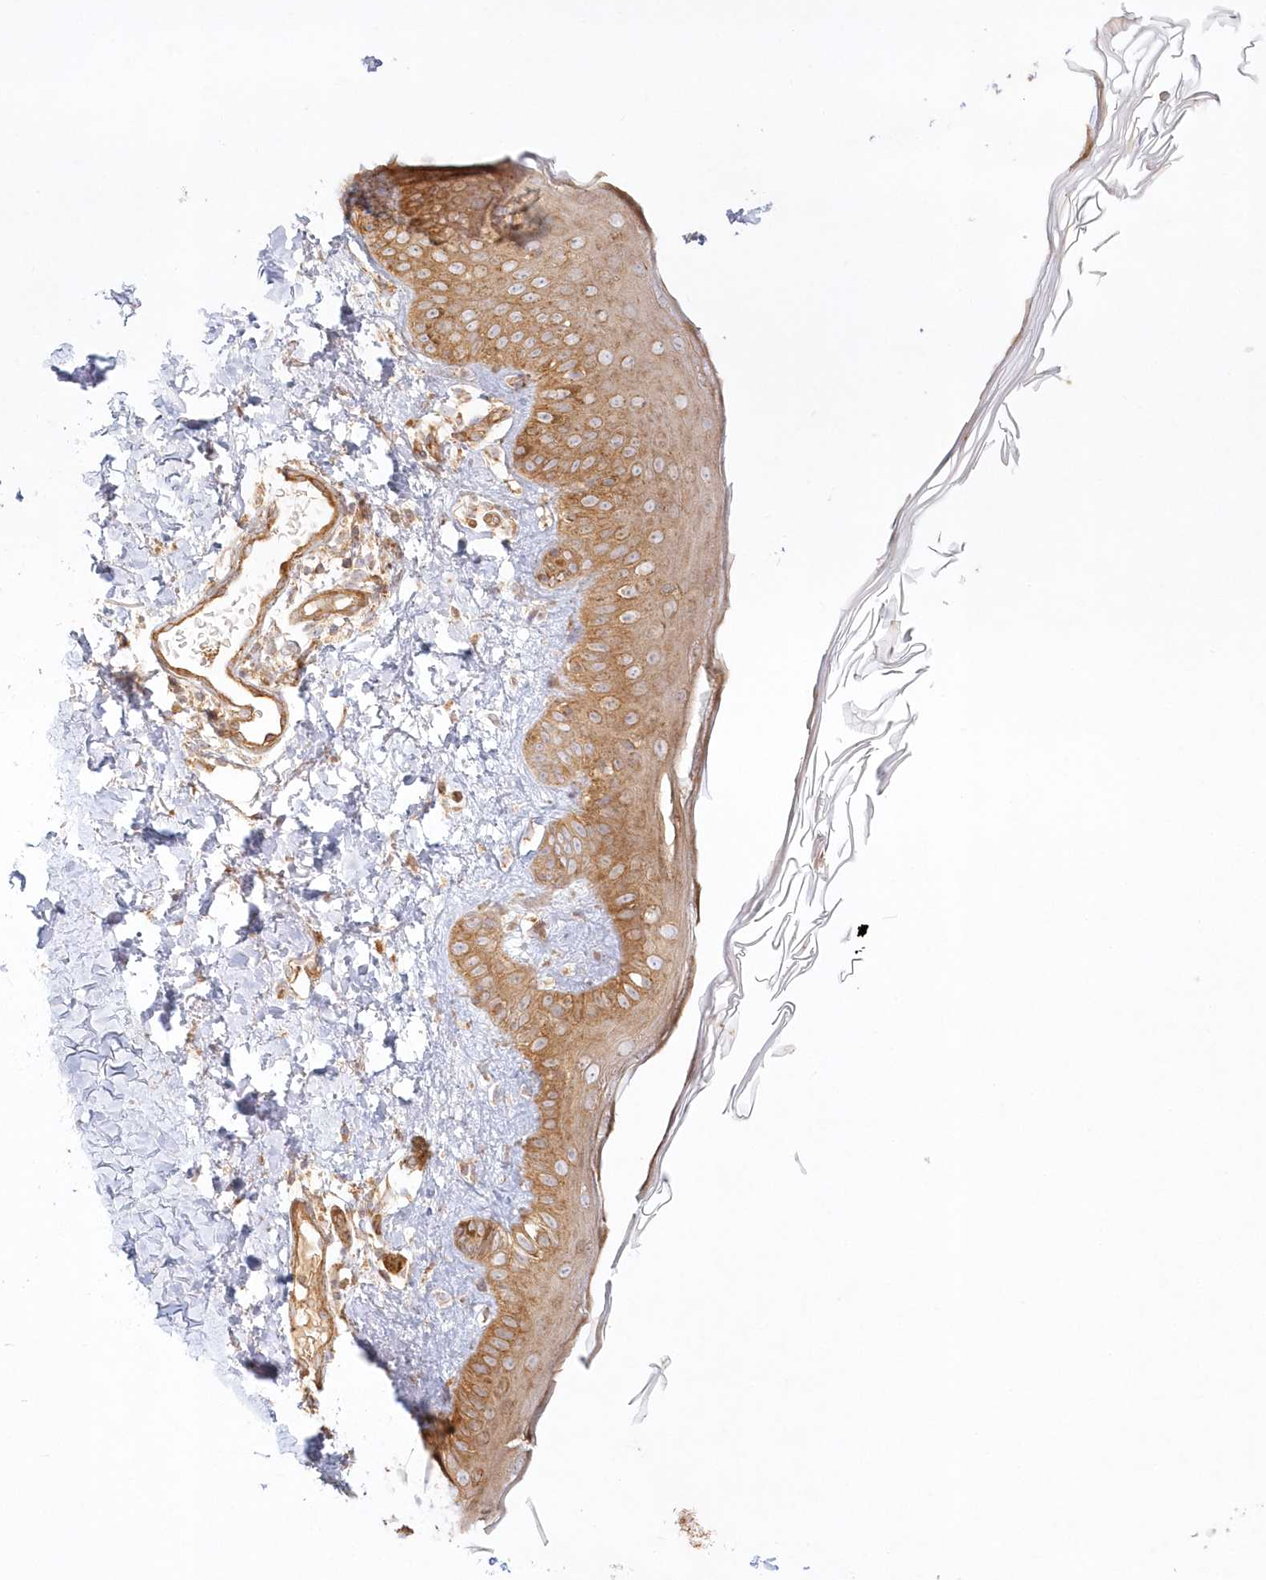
{"staining": {"intensity": "moderate", "quantity": ">75%", "location": "cytoplasmic/membranous"}, "tissue": "skin", "cell_type": "Fibroblasts", "image_type": "normal", "snomed": [{"axis": "morphology", "description": "Normal tissue, NOS"}, {"axis": "topography", "description": "Skin"}], "caption": "A brown stain shows moderate cytoplasmic/membranous expression of a protein in fibroblasts of unremarkable skin.", "gene": "KIAA0232", "patient": {"sex": "male", "age": 52}}